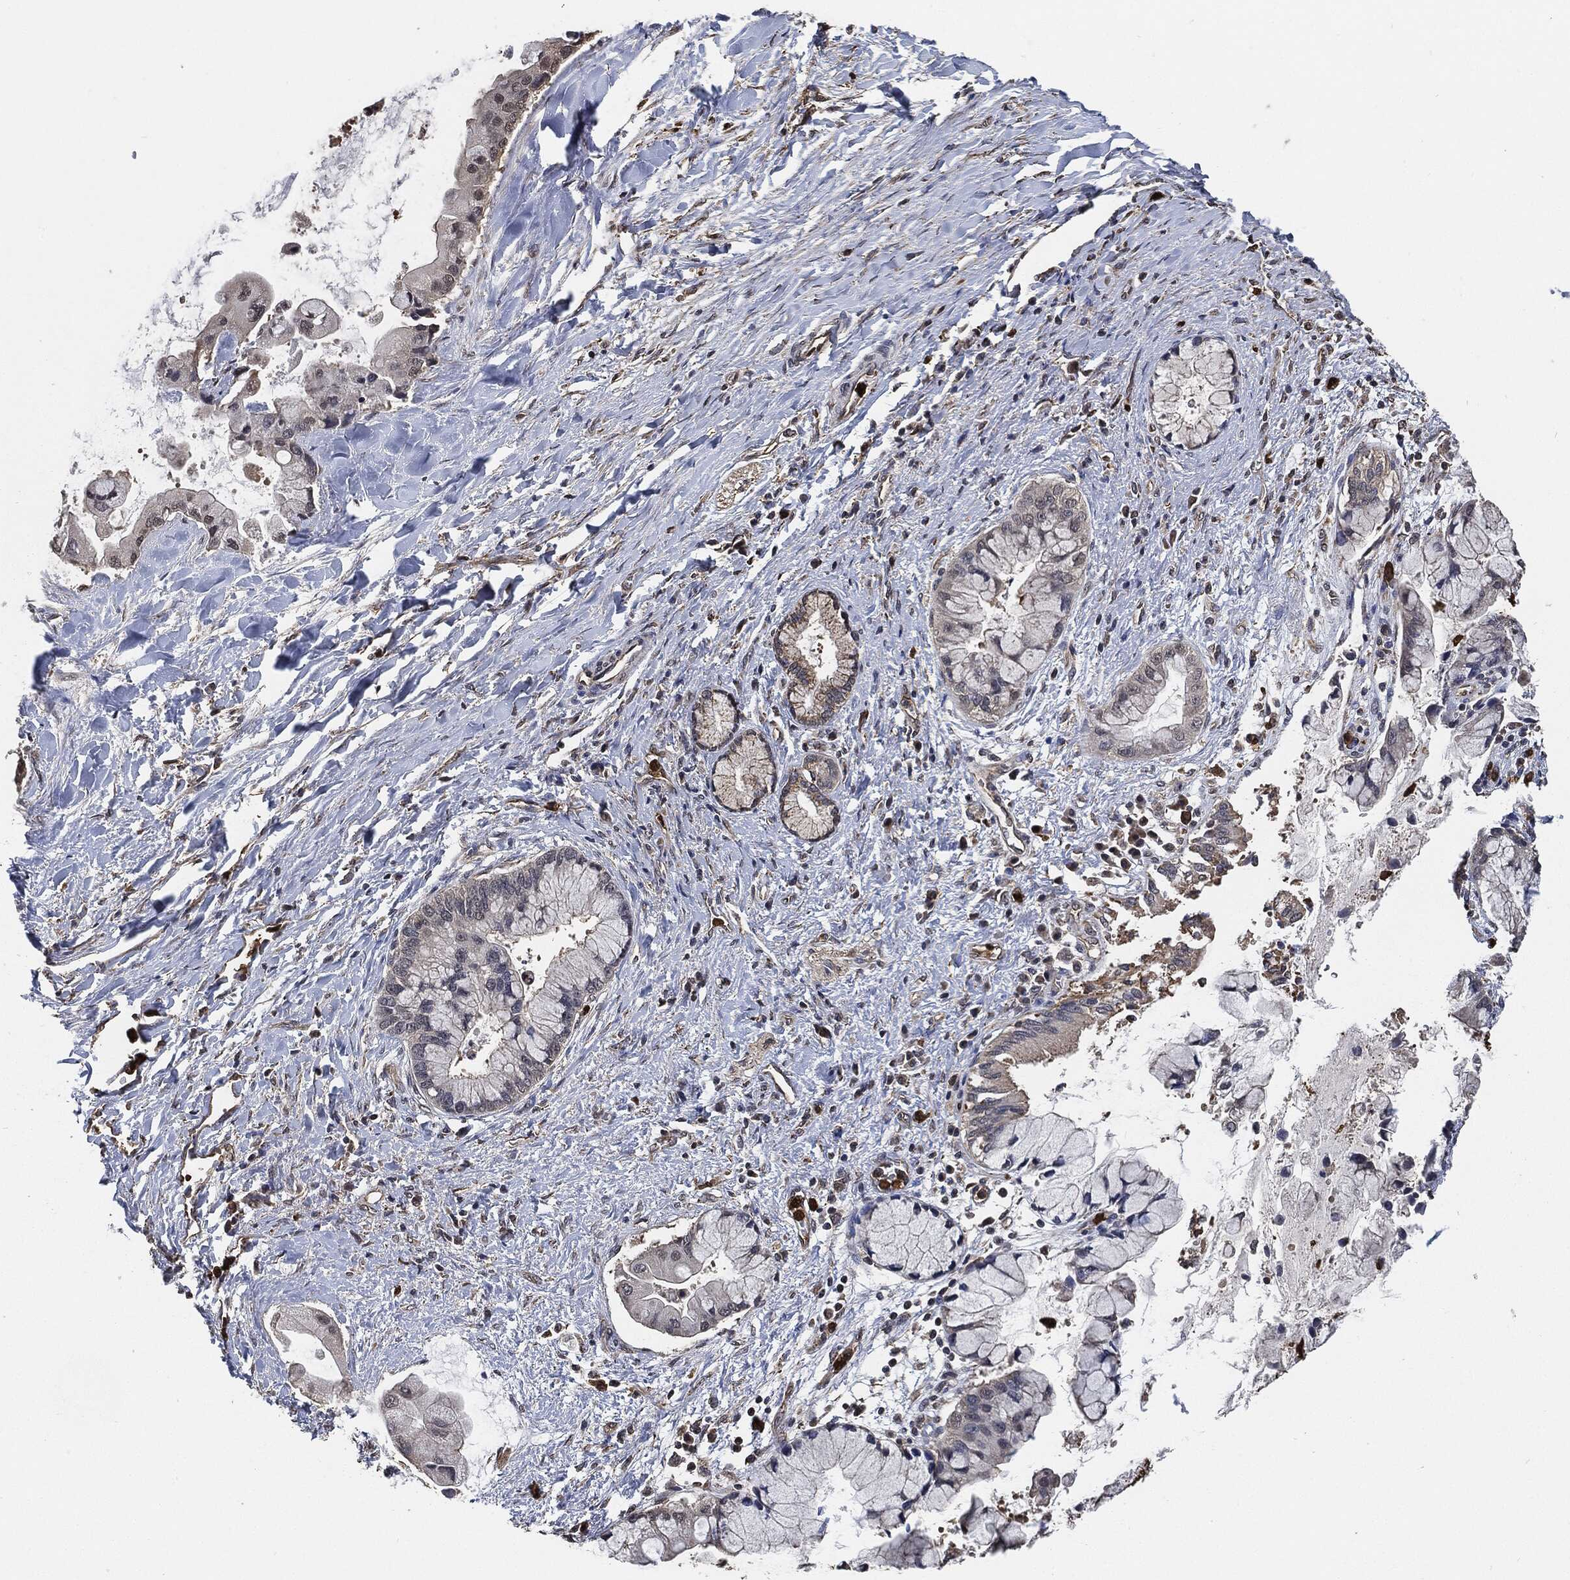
{"staining": {"intensity": "weak", "quantity": "<25%", "location": "cytoplasmic/membranous"}, "tissue": "liver cancer", "cell_type": "Tumor cells", "image_type": "cancer", "snomed": [{"axis": "morphology", "description": "Normal tissue, NOS"}, {"axis": "morphology", "description": "Cholangiocarcinoma"}, {"axis": "topography", "description": "Liver"}, {"axis": "topography", "description": "Peripheral nerve tissue"}], "caption": "Tumor cells are negative for protein expression in human liver cancer.", "gene": "S100A9", "patient": {"sex": "male", "age": 50}}